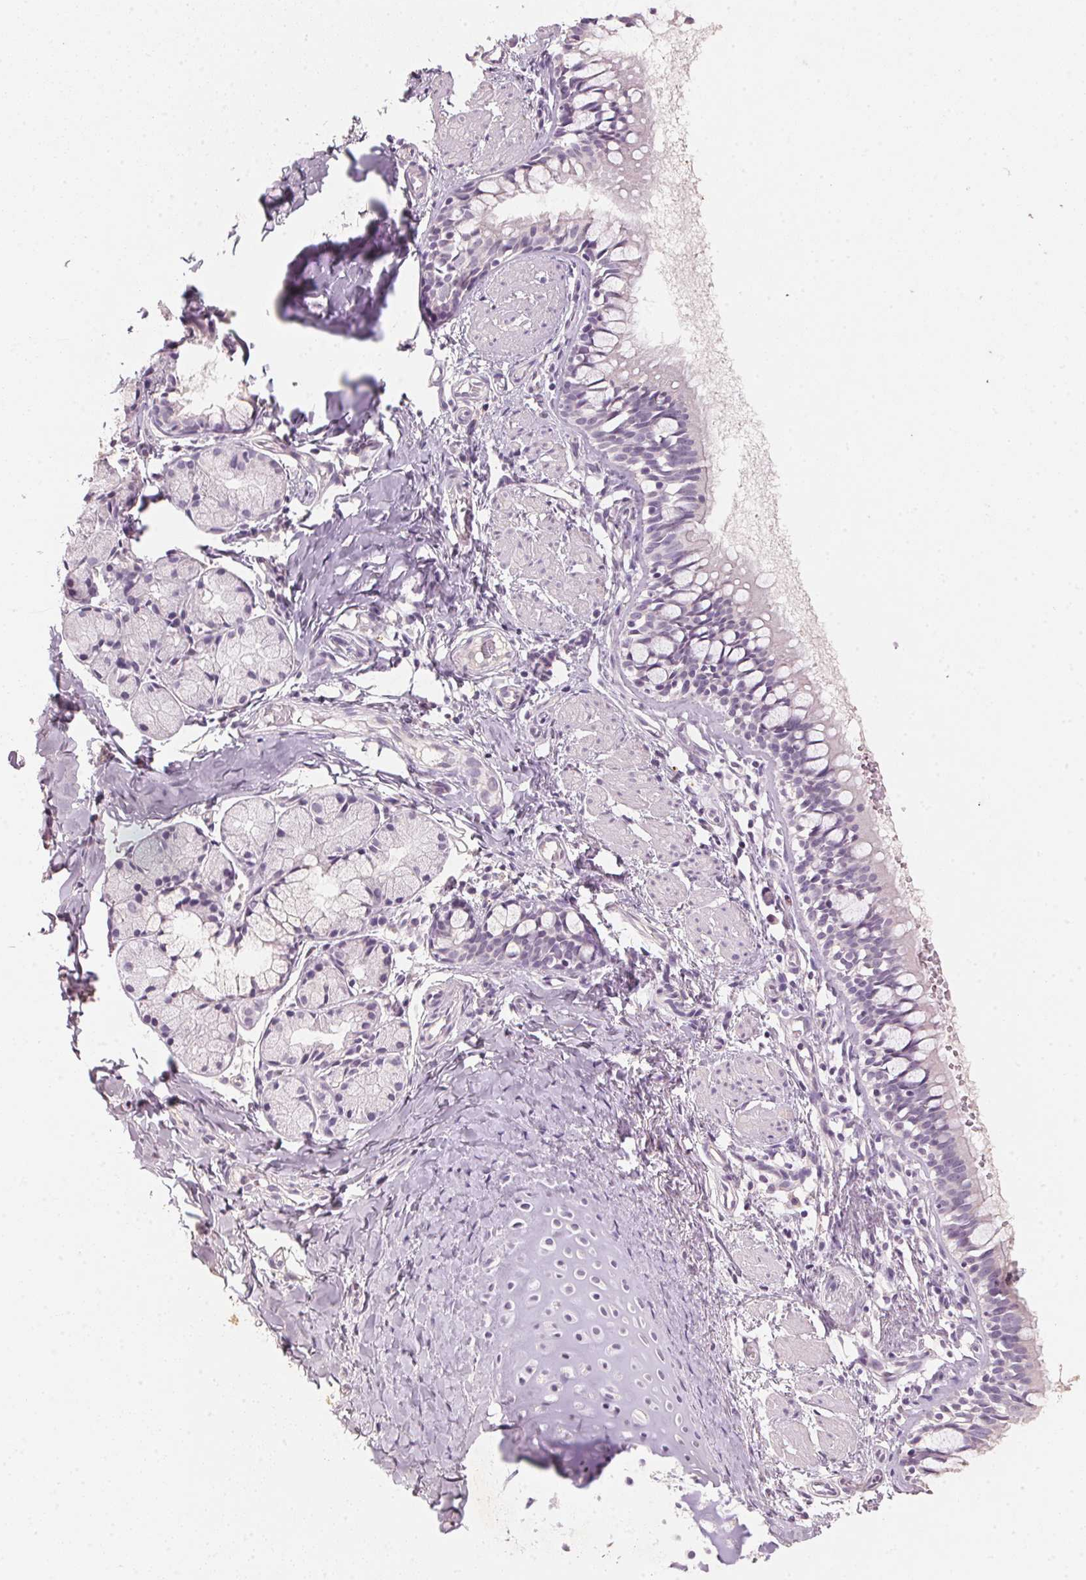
{"staining": {"intensity": "negative", "quantity": "none", "location": "none"}, "tissue": "bronchus", "cell_type": "Respiratory epithelial cells", "image_type": "normal", "snomed": [{"axis": "morphology", "description": "Normal tissue, NOS"}, {"axis": "topography", "description": "Bronchus"}], "caption": "Immunohistochemistry histopathology image of benign human bronchus stained for a protein (brown), which demonstrates no positivity in respiratory epithelial cells. (Immunohistochemistry, brightfield microscopy, high magnification).", "gene": "CXCL5", "patient": {"sex": "male", "age": 1}}